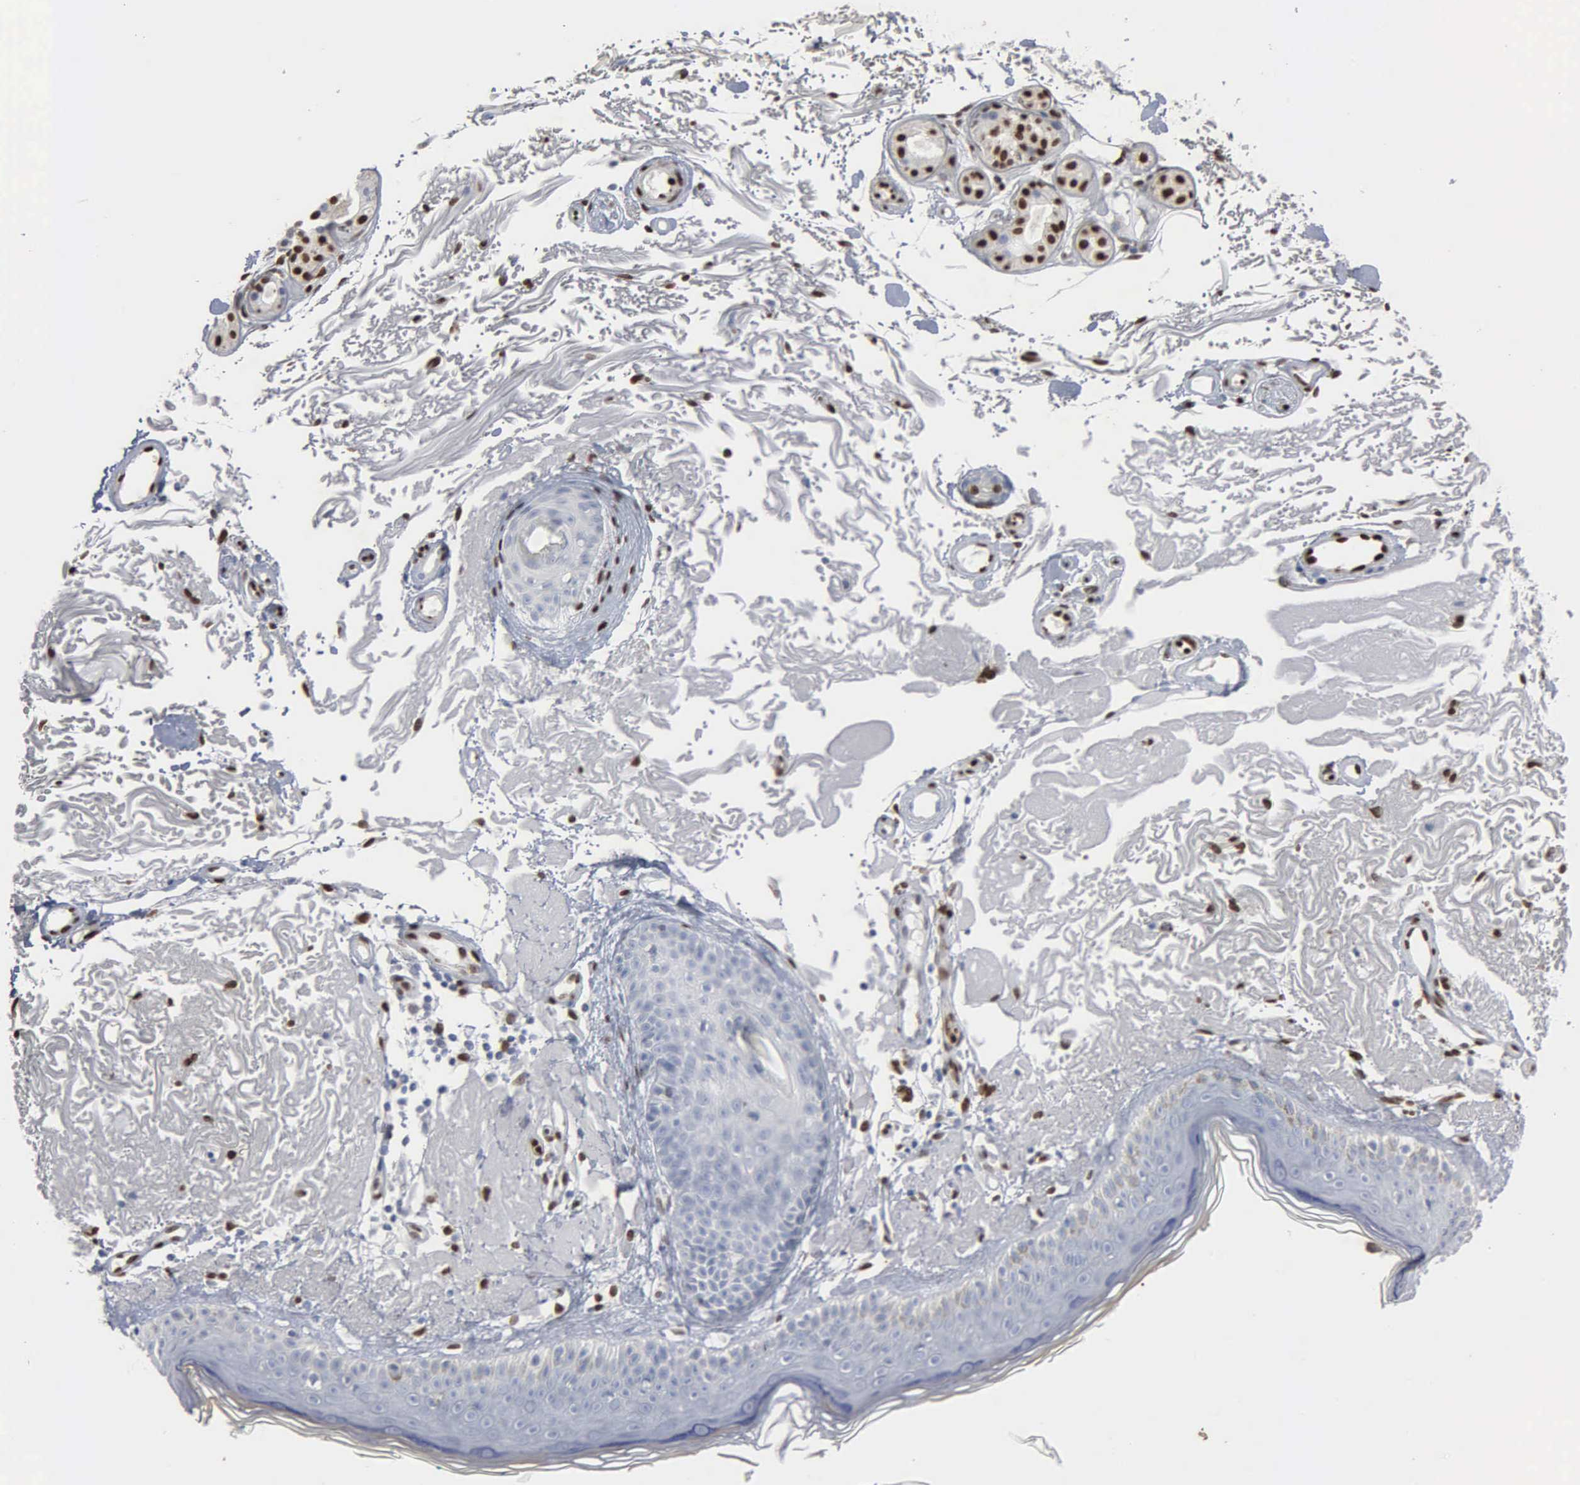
{"staining": {"intensity": "moderate", "quantity": ">75%", "location": "nuclear"}, "tissue": "skin", "cell_type": "Fibroblasts", "image_type": "normal", "snomed": [{"axis": "morphology", "description": "Normal tissue, NOS"}, {"axis": "topography", "description": "Skin"}], "caption": "Fibroblasts display medium levels of moderate nuclear staining in approximately >75% of cells in benign human skin.", "gene": "FGF2", "patient": {"sex": "female", "age": 90}}